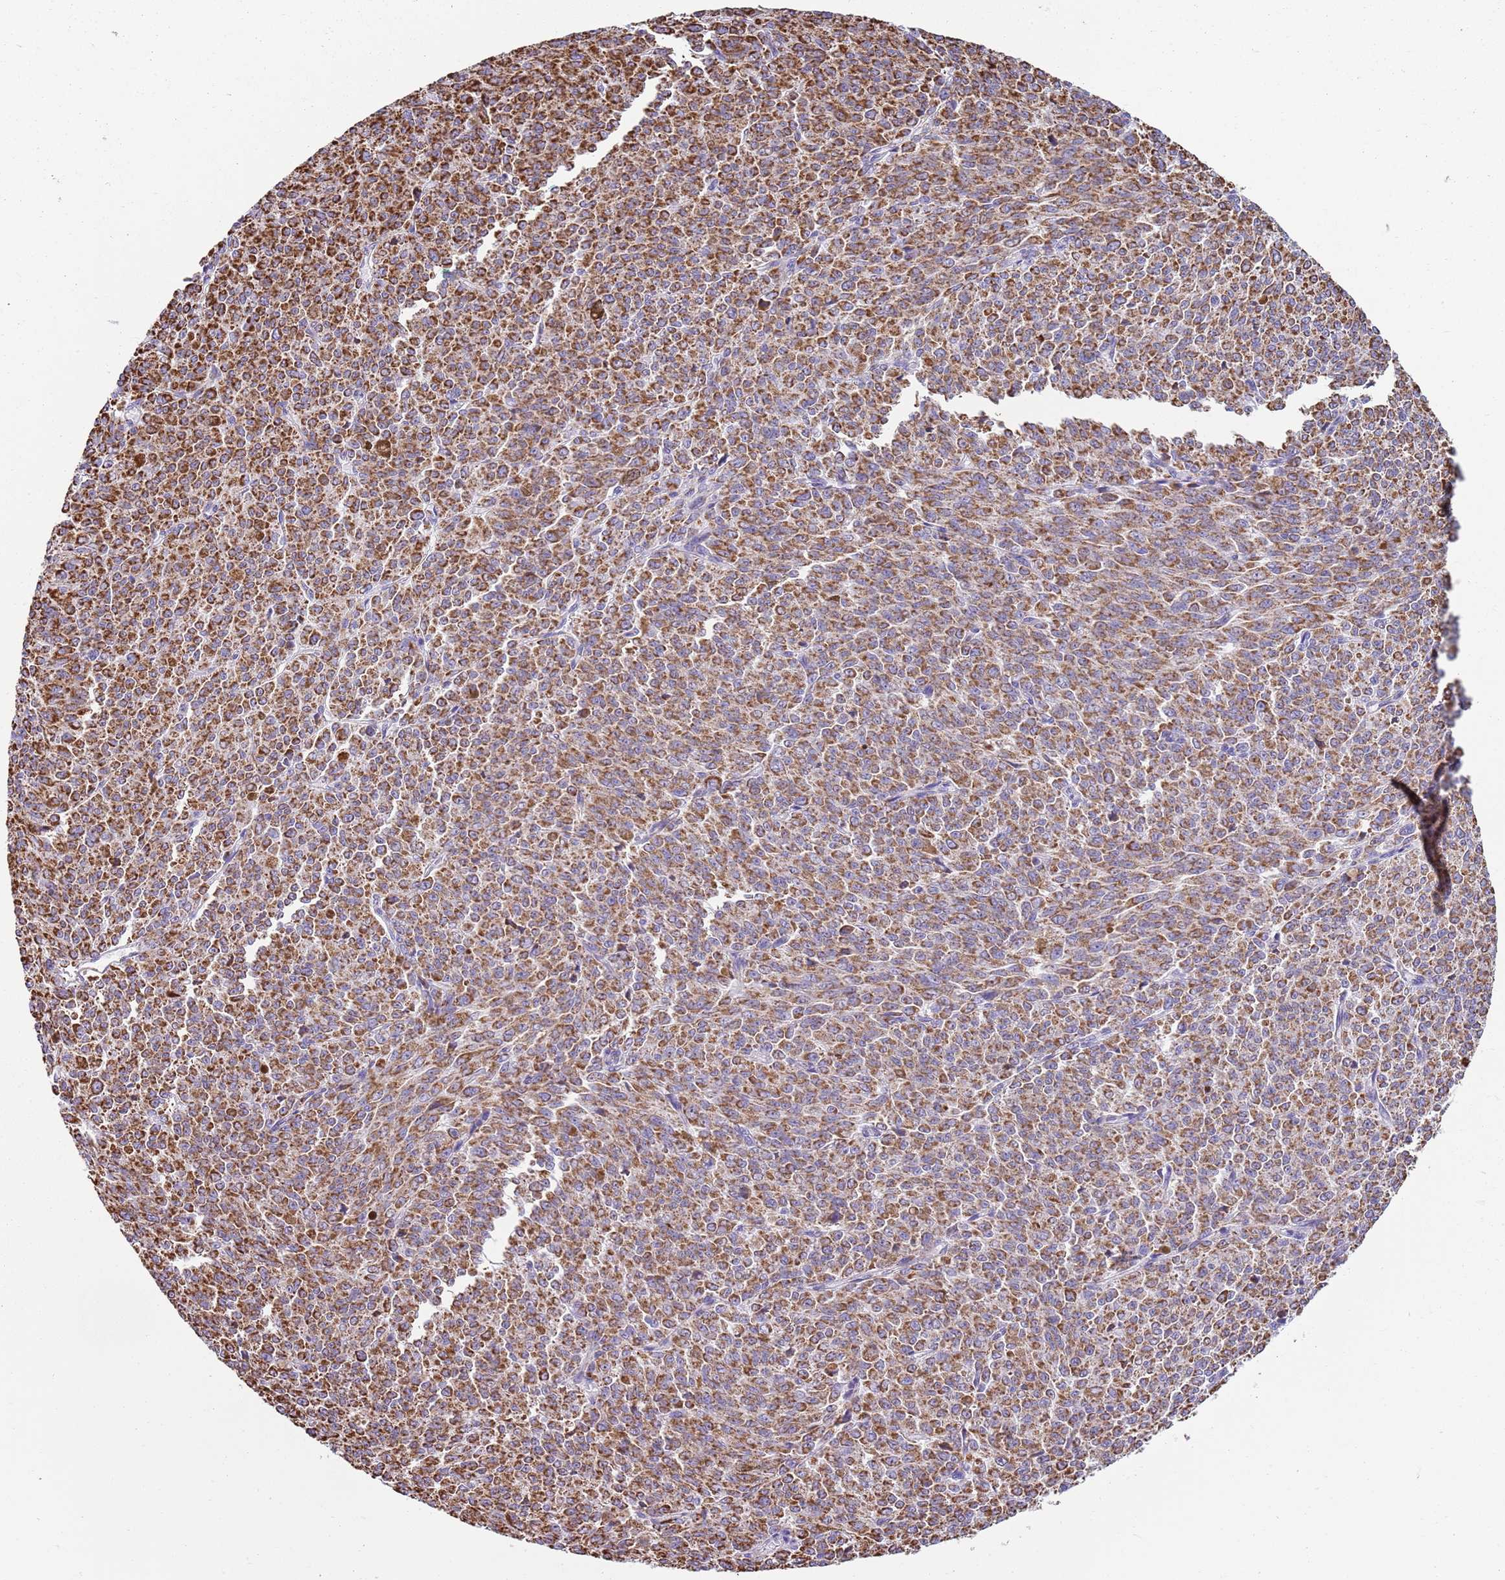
{"staining": {"intensity": "strong", "quantity": ">75%", "location": "cytoplasmic/membranous"}, "tissue": "melanoma", "cell_type": "Tumor cells", "image_type": "cancer", "snomed": [{"axis": "morphology", "description": "Malignant melanoma, NOS"}, {"axis": "topography", "description": "Skin"}], "caption": "Melanoma stained with DAB (3,3'-diaminobenzidine) IHC exhibits high levels of strong cytoplasmic/membranous expression in approximately >75% of tumor cells. (DAB (3,3'-diaminobenzidine) = brown stain, brightfield microscopy at high magnification).", "gene": "TTLL1", "patient": {"sex": "female", "age": 52}}